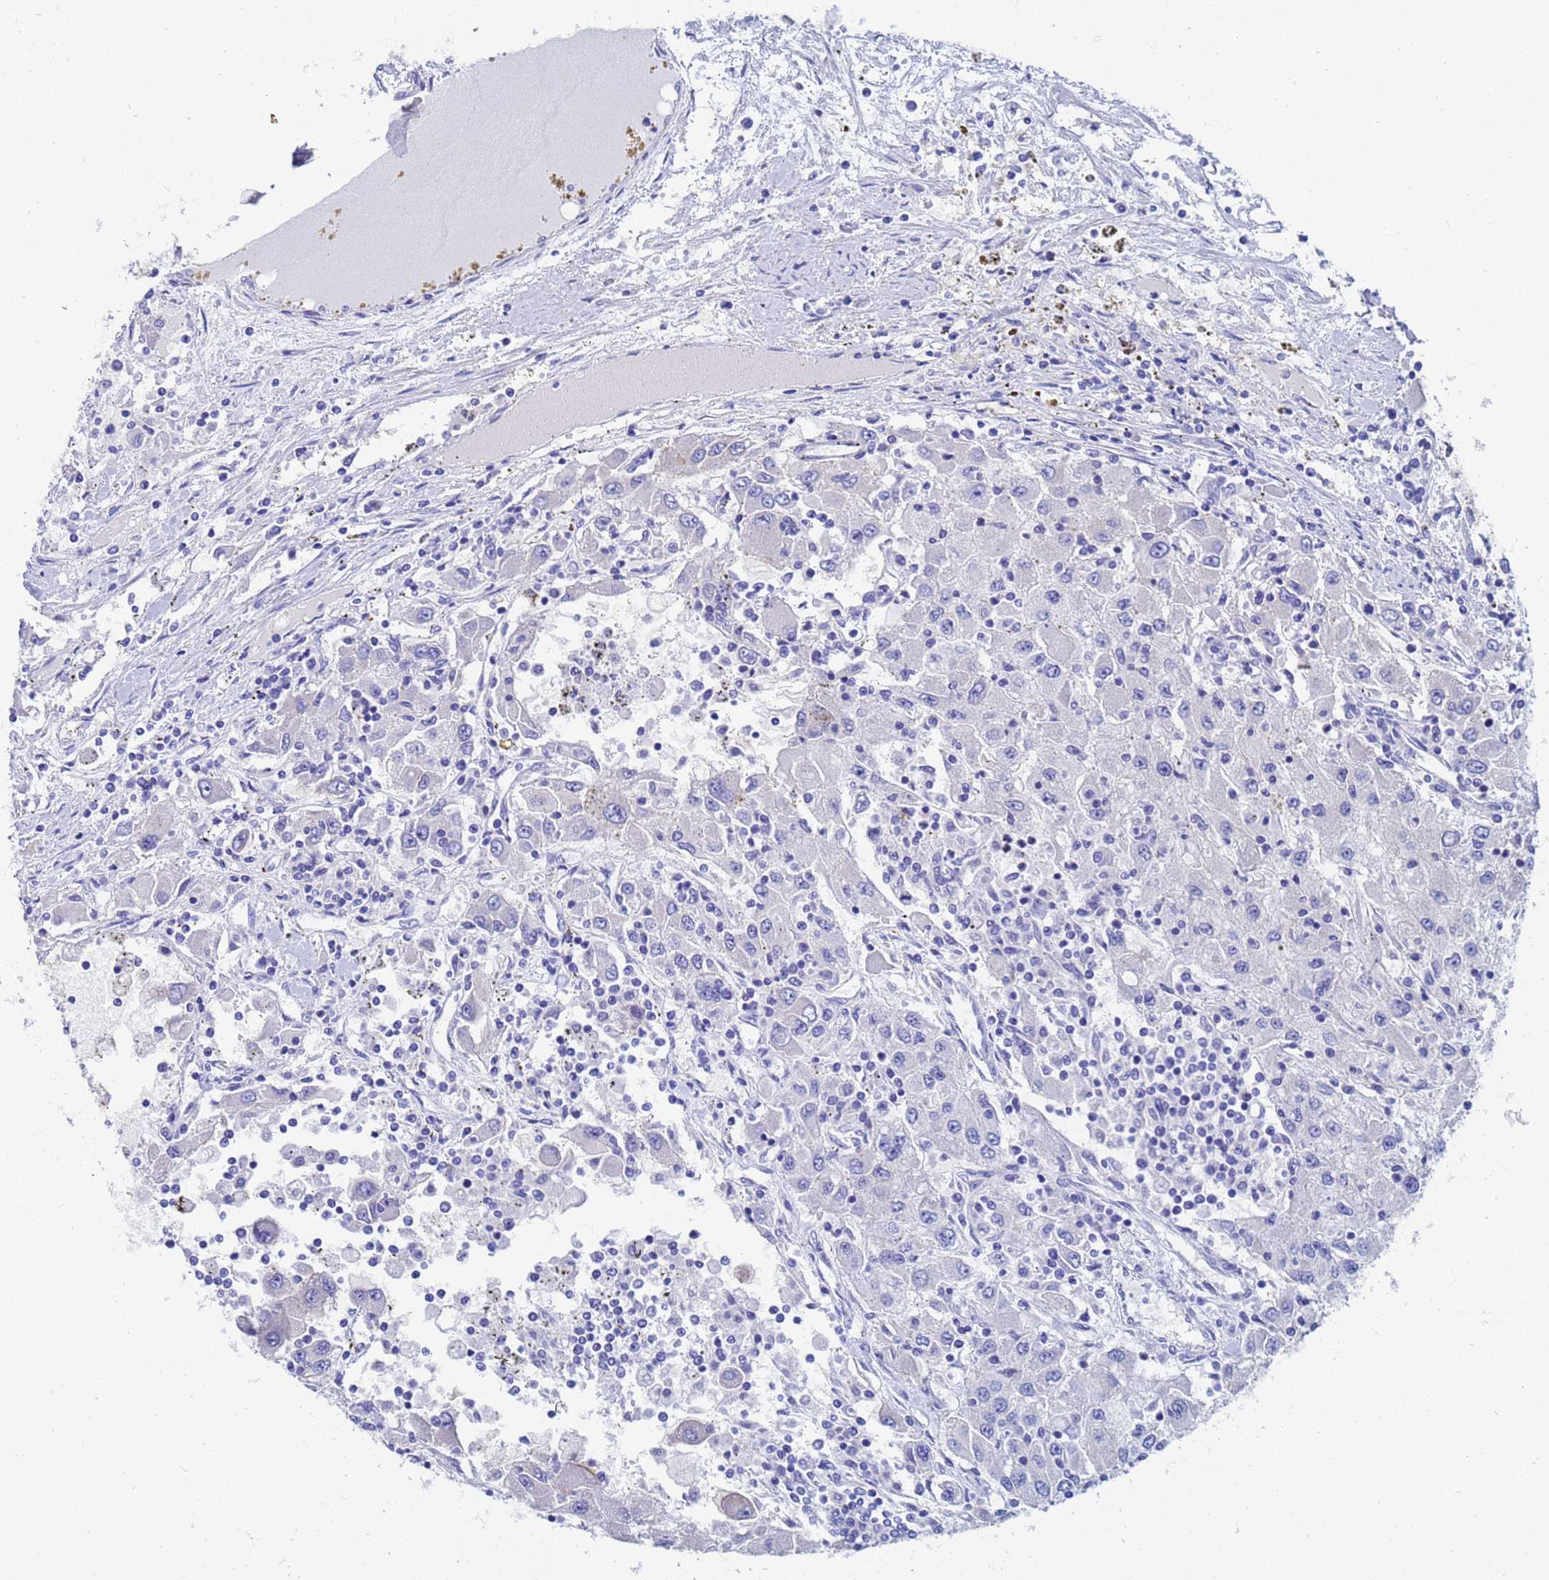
{"staining": {"intensity": "negative", "quantity": "none", "location": "none"}, "tissue": "renal cancer", "cell_type": "Tumor cells", "image_type": "cancer", "snomed": [{"axis": "morphology", "description": "Adenocarcinoma, NOS"}, {"axis": "topography", "description": "Kidney"}], "caption": "A photomicrograph of human renal adenocarcinoma is negative for staining in tumor cells.", "gene": "UBE2O", "patient": {"sex": "female", "age": 67}}